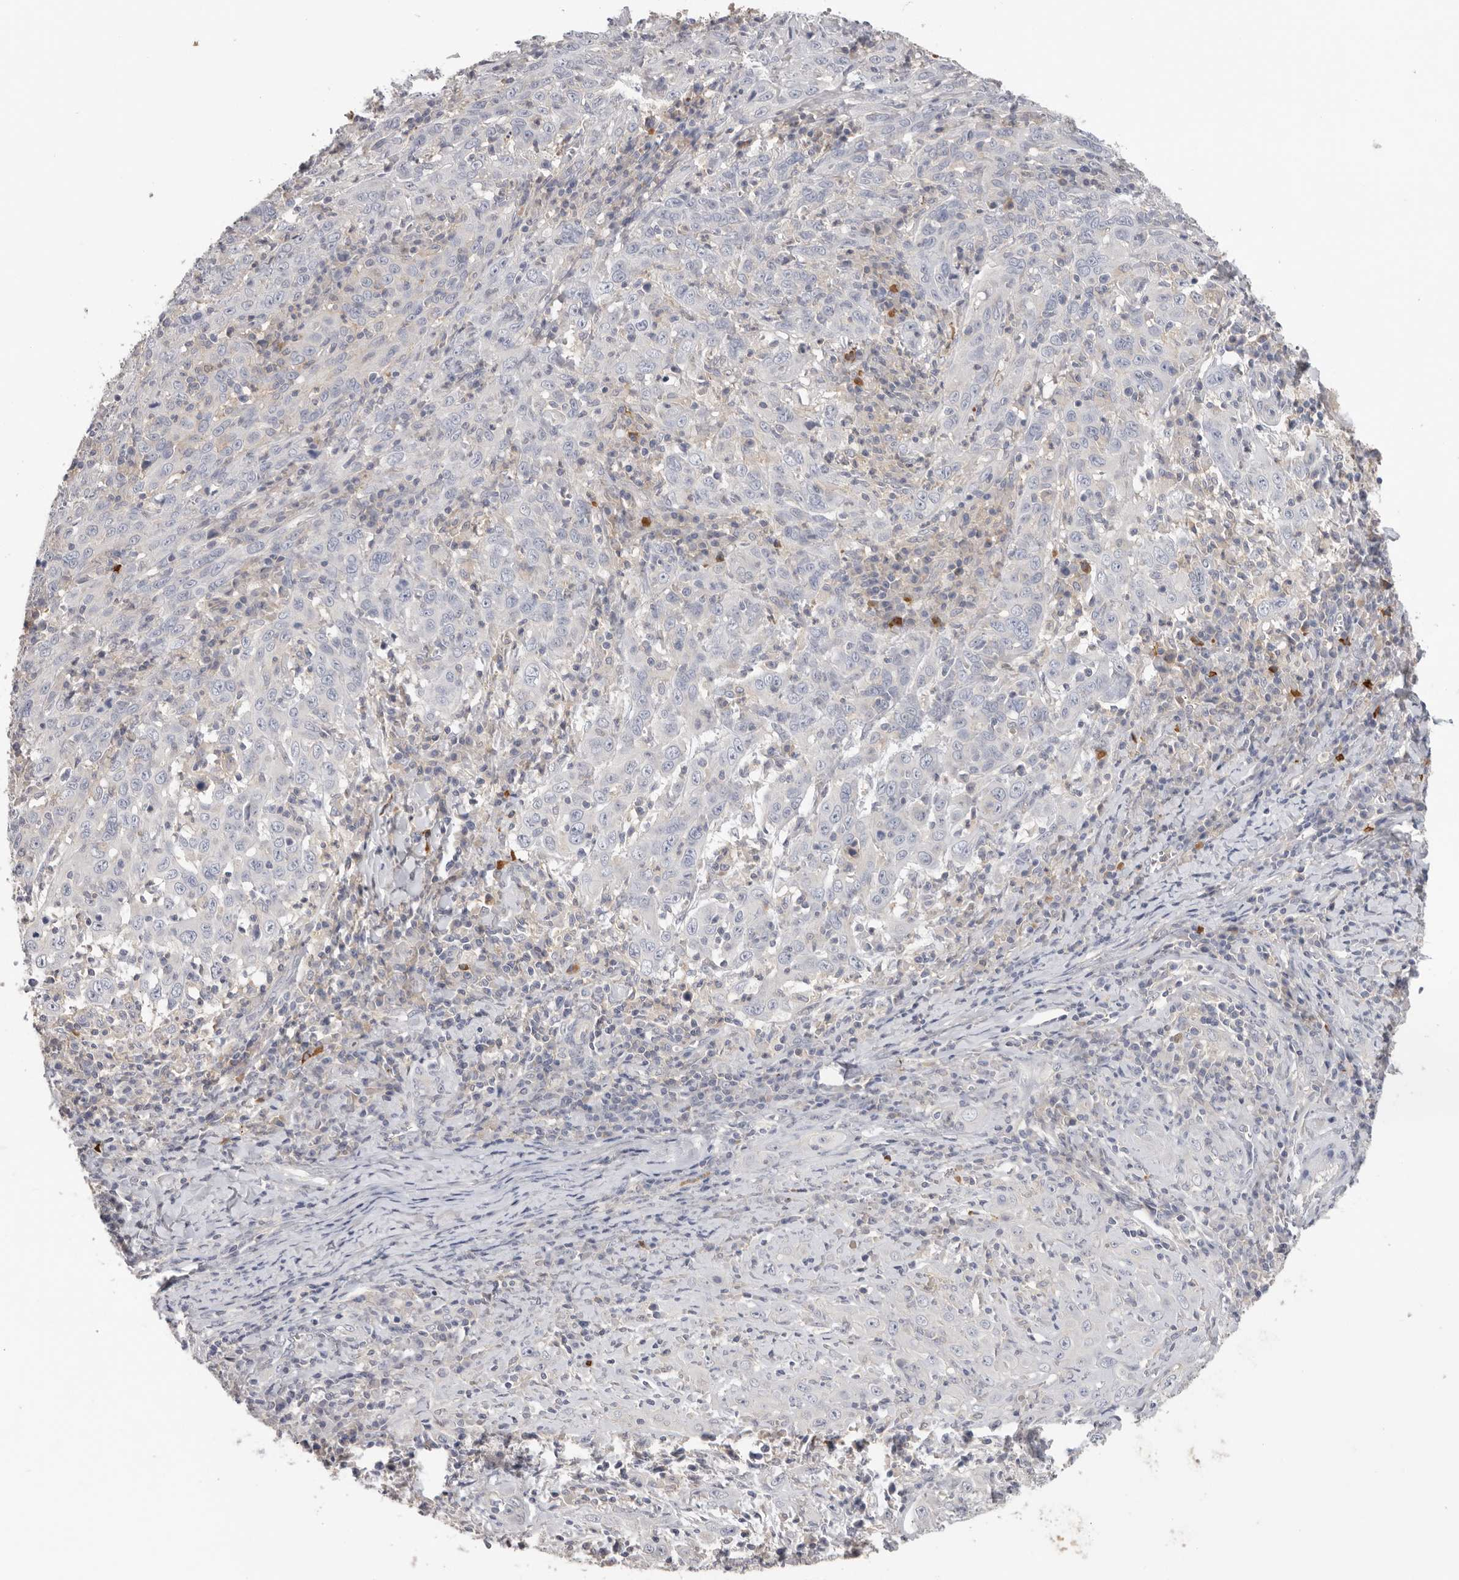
{"staining": {"intensity": "negative", "quantity": "none", "location": "none"}, "tissue": "cervical cancer", "cell_type": "Tumor cells", "image_type": "cancer", "snomed": [{"axis": "morphology", "description": "Squamous cell carcinoma, NOS"}, {"axis": "topography", "description": "Cervix"}], "caption": "A micrograph of cervical cancer stained for a protein displays no brown staining in tumor cells. (DAB immunohistochemistry (IHC) with hematoxylin counter stain).", "gene": "WDTC1", "patient": {"sex": "female", "age": 46}}